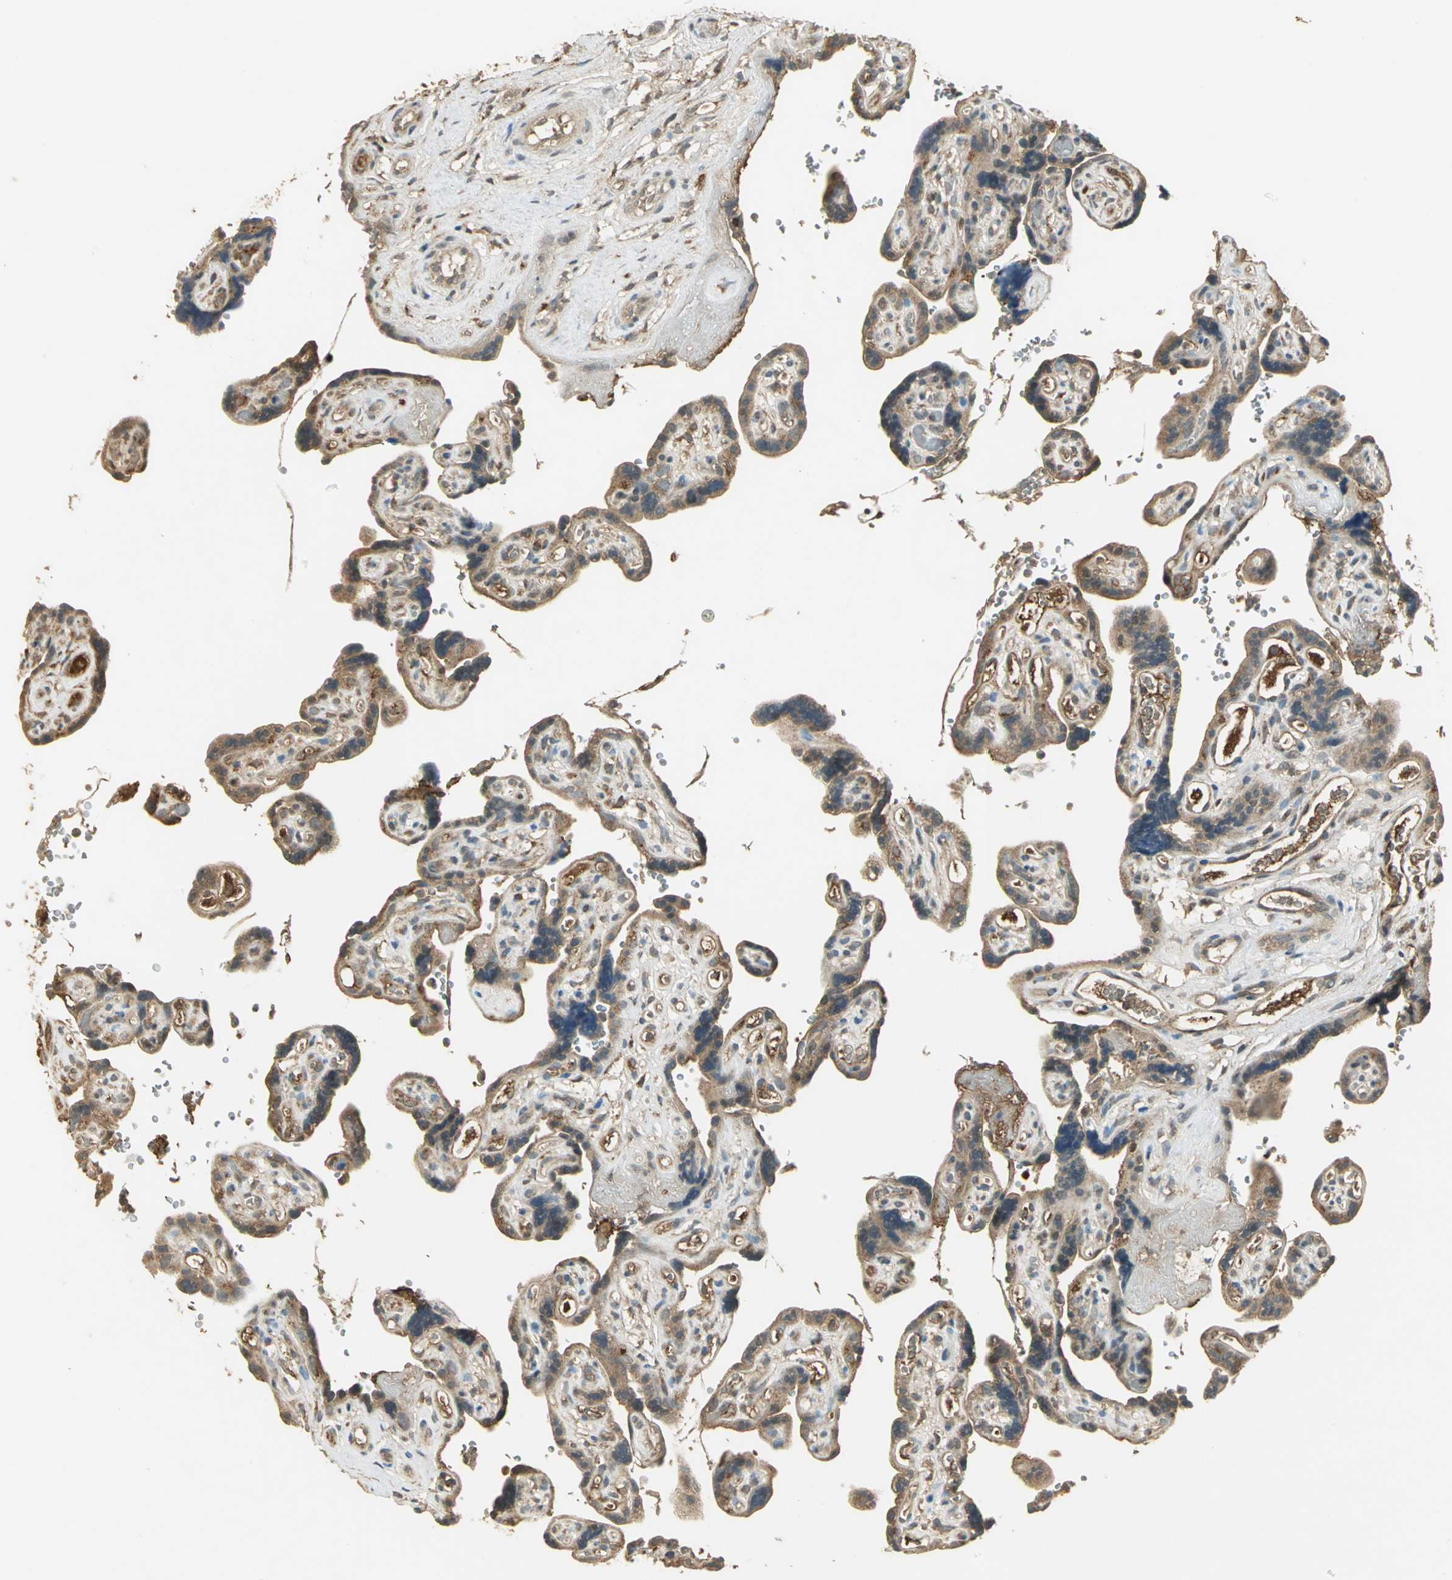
{"staining": {"intensity": "moderate", "quantity": ">75%", "location": "cytoplasmic/membranous"}, "tissue": "placenta", "cell_type": "Decidual cells", "image_type": "normal", "snomed": [{"axis": "morphology", "description": "Normal tissue, NOS"}, {"axis": "topography", "description": "Placenta"}], "caption": "Immunohistochemical staining of unremarkable human placenta displays >75% levels of moderate cytoplasmic/membranous protein positivity in about >75% of decidual cells. (IHC, brightfield microscopy, high magnification).", "gene": "KEAP1", "patient": {"sex": "female", "age": 30}}